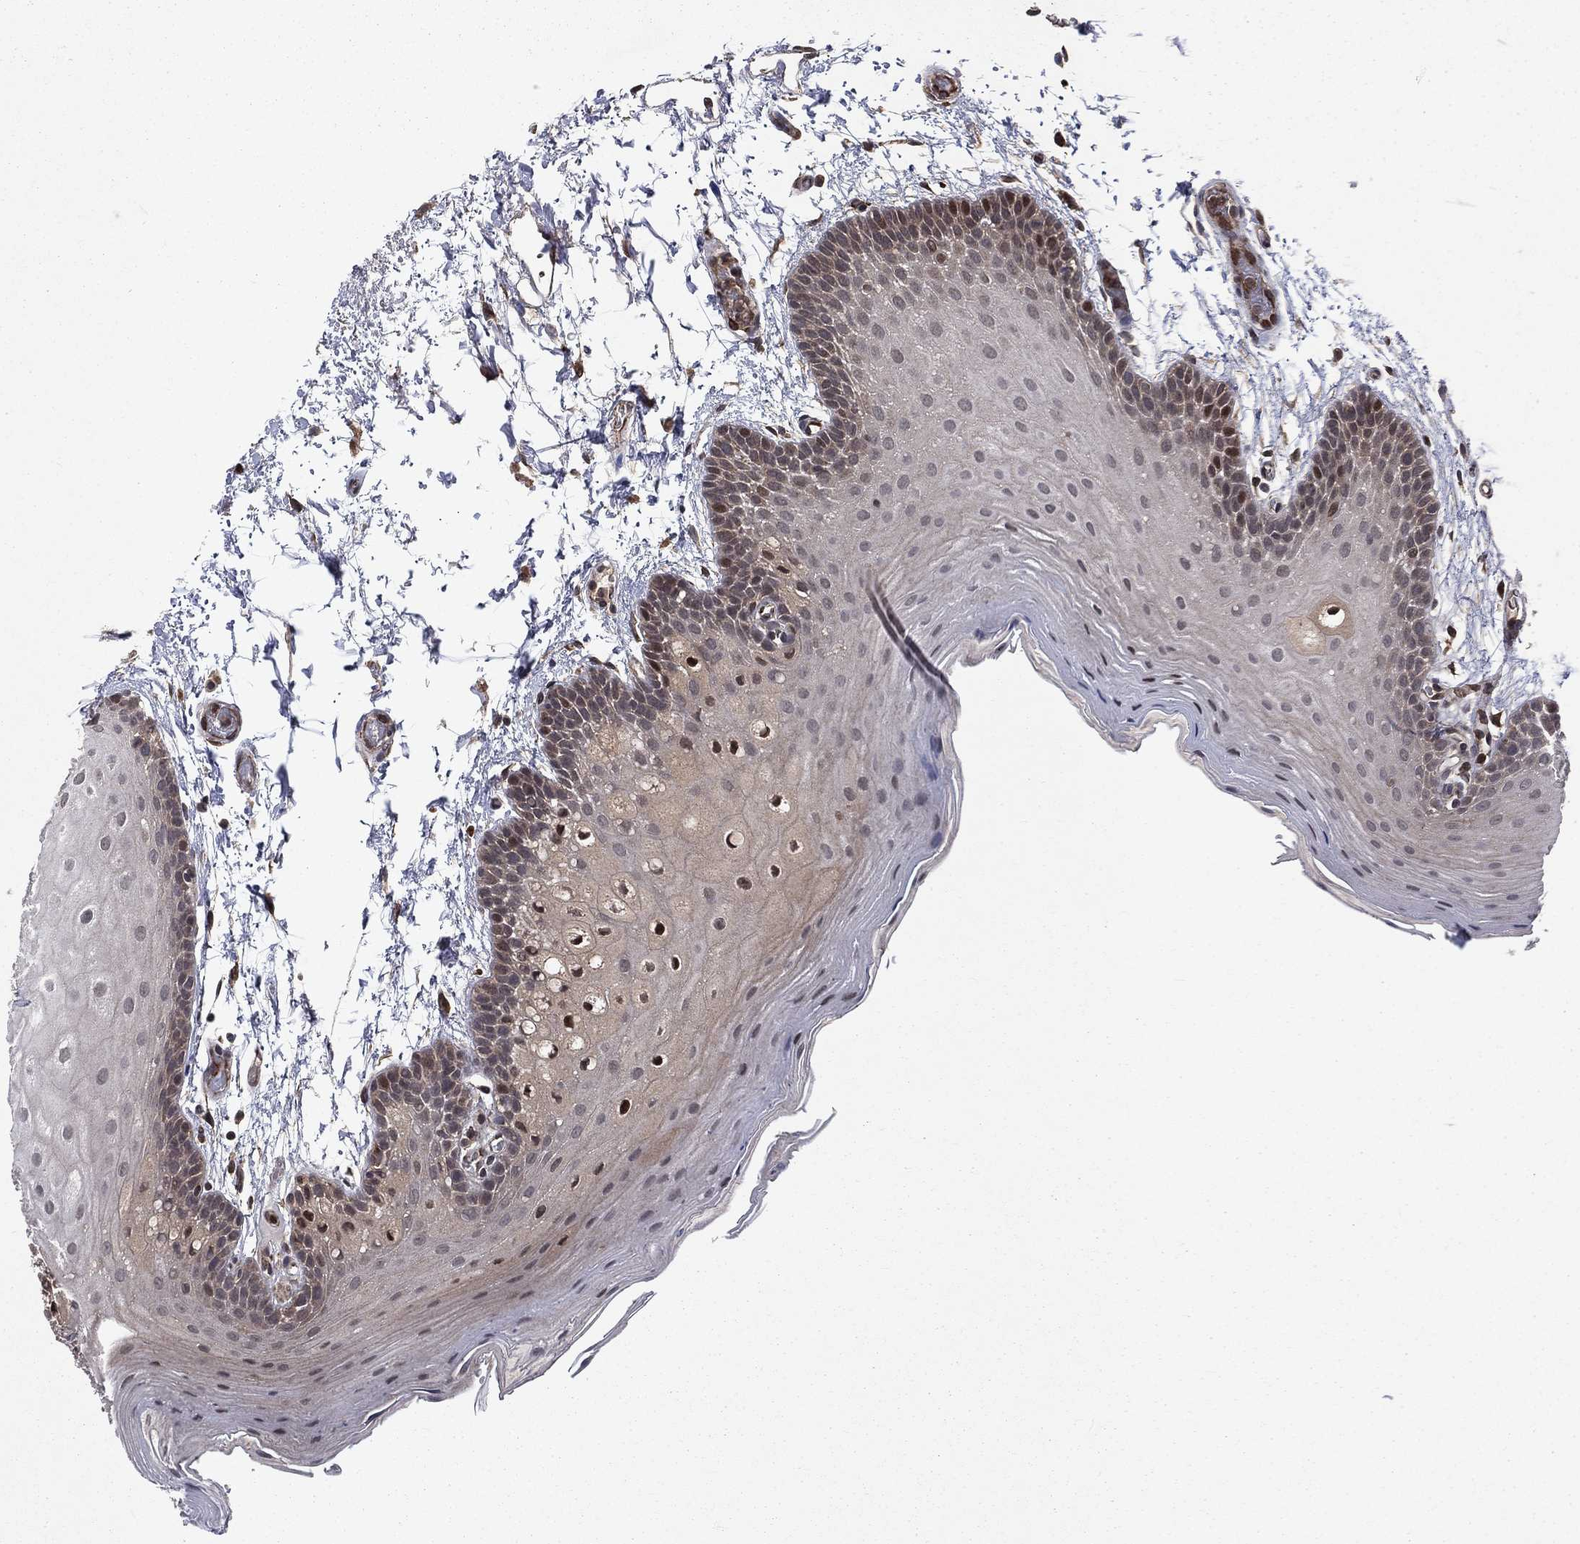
{"staining": {"intensity": "moderate", "quantity": "<25%", "location": "nuclear"}, "tissue": "oral mucosa", "cell_type": "Squamous epithelial cells", "image_type": "normal", "snomed": [{"axis": "morphology", "description": "Normal tissue, NOS"}, {"axis": "topography", "description": "Oral tissue"}], "caption": "Oral mucosa stained with immunohistochemistry demonstrates moderate nuclear staining in about <25% of squamous epithelial cells.", "gene": "LENG8", "patient": {"sex": "male", "age": 62}}